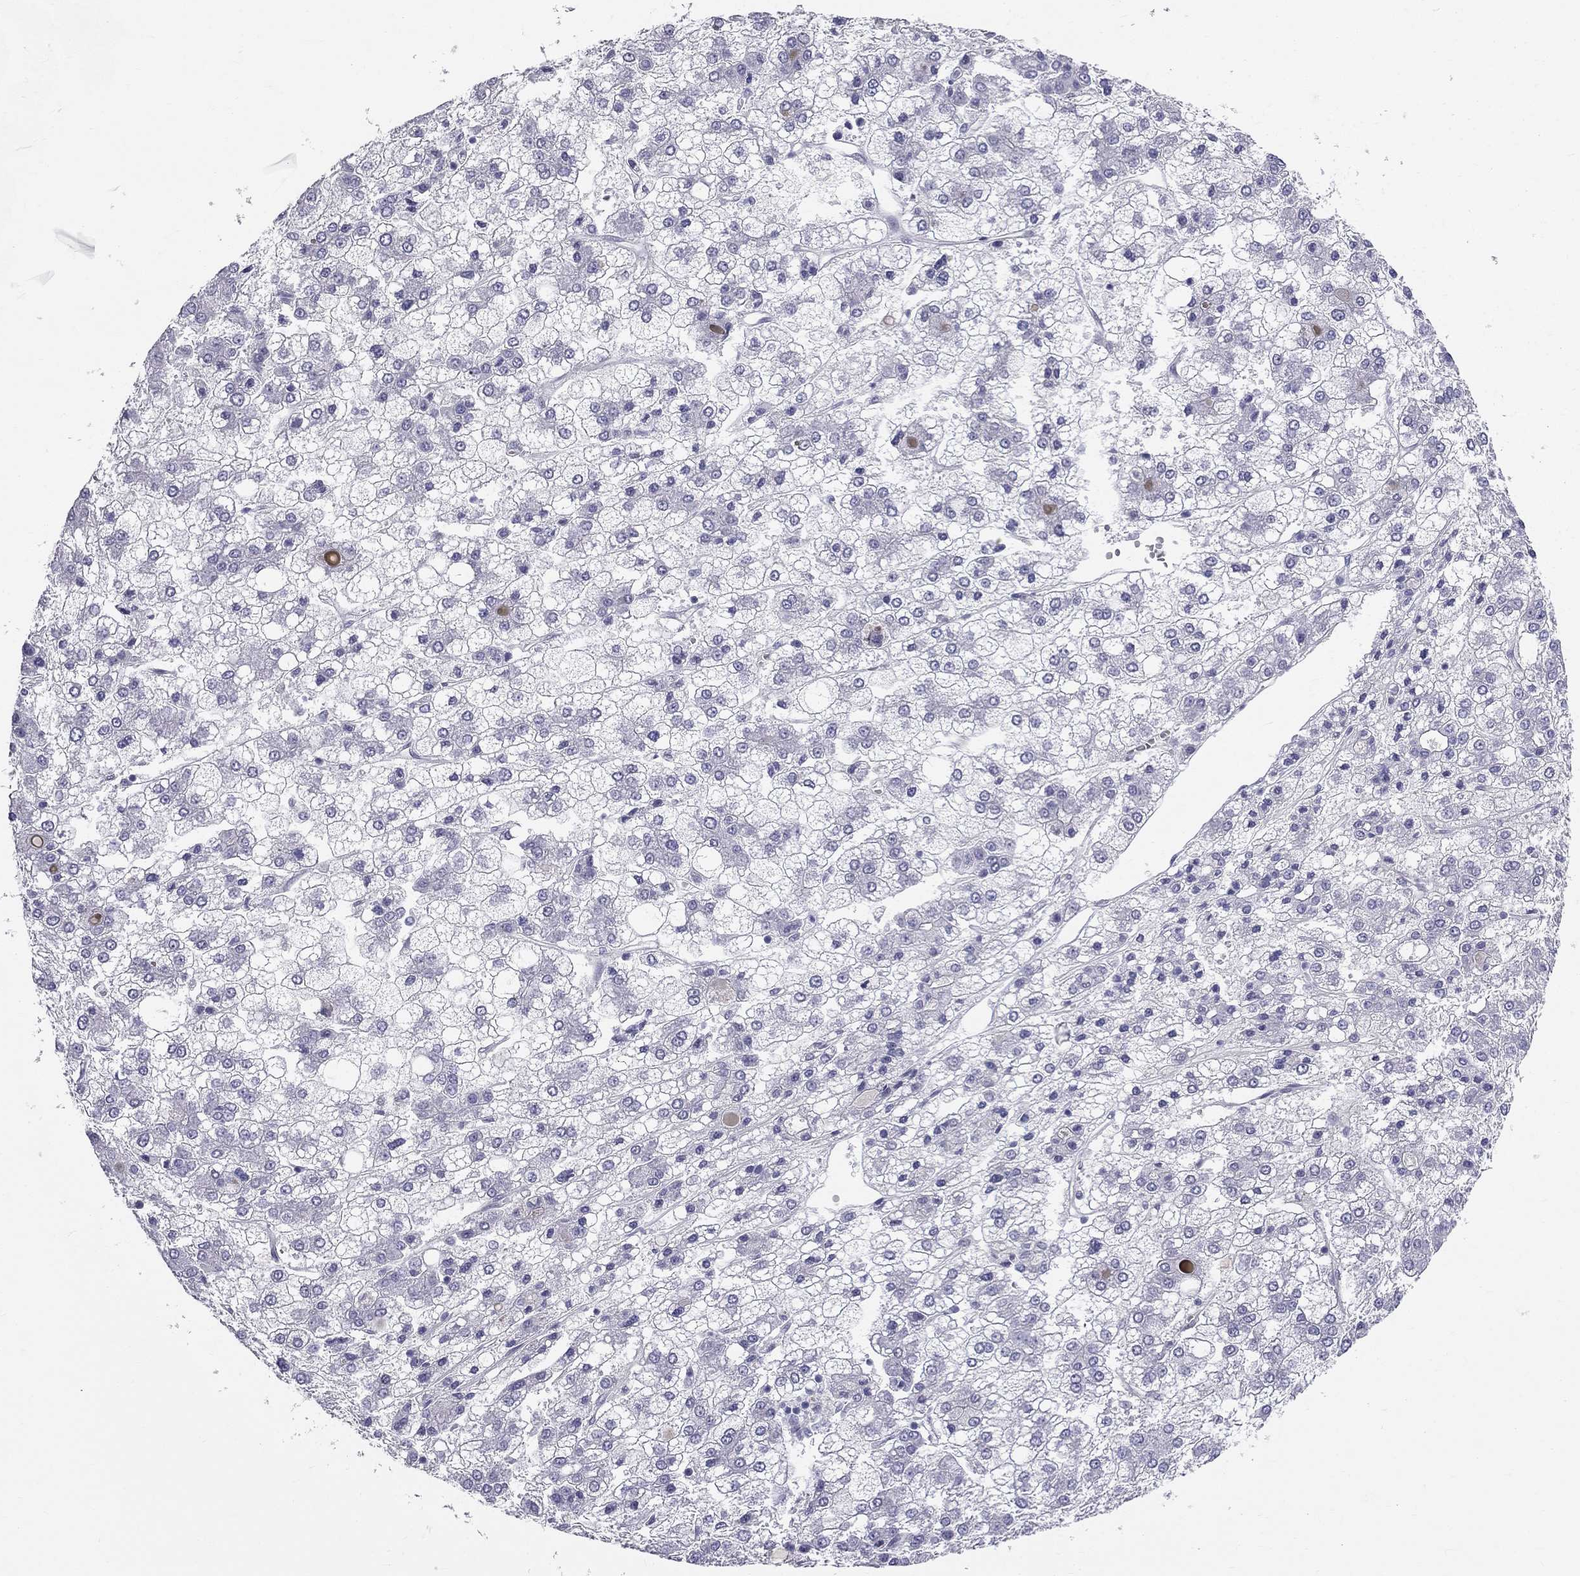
{"staining": {"intensity": "negative", "quantity": "none", "location": "none"}, "tissue": "liver cancer", "cell_type": "Tumor cells", "image_type": "cancer", "snomed": [{"axis": "morphology", "description": "Carcinoma, Hepatocellular, NOS"}, {"axis": "topography", "description": "Liver"}], "caption": "Liver cancer stained for a protein using immunohistochemistry (IHC) displays no expression tumor cells.", "gene": "BAG5", "patient": {"sex": "male", "age": 73}}